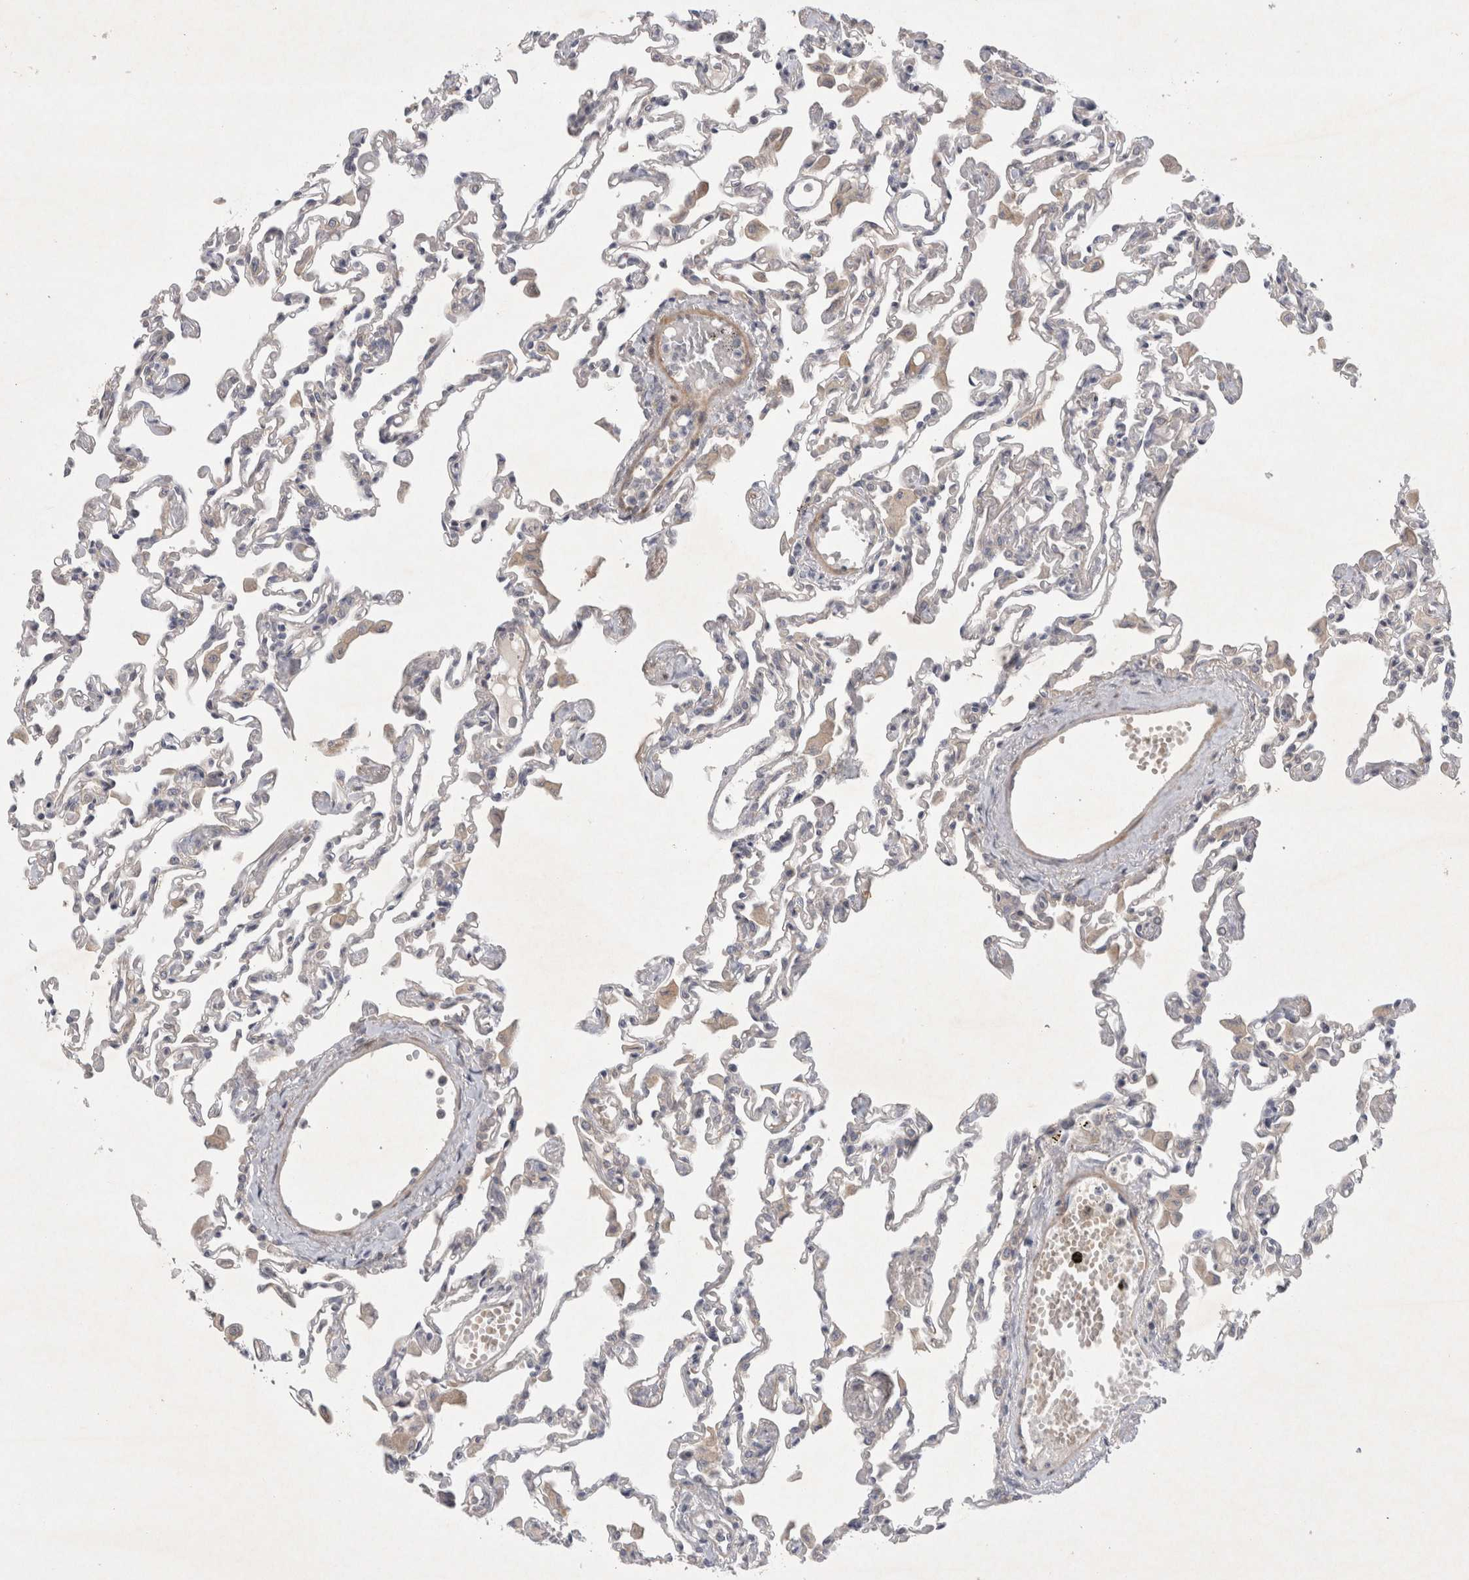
{"staining": {"intensity": "weak", "quantity": "<25%", "location": "cytoplasmic/membranous"}, "tissue": "lung", "cell_type": "Alveolar cells", "image_type": "normal", "snomed": [{"axis": "morphology", "description": "Normal tissue, NOS"}, {"axis": "topography", "description": "Bronchus"}, {"axis": "topography", "description": "Lung"}], "caption": "This is an immunohistochemistry image of benign lung. There is no positivity in alveolar cells.", "gene": "BZW2", "patient": {"sex": "female", "age": 49}}